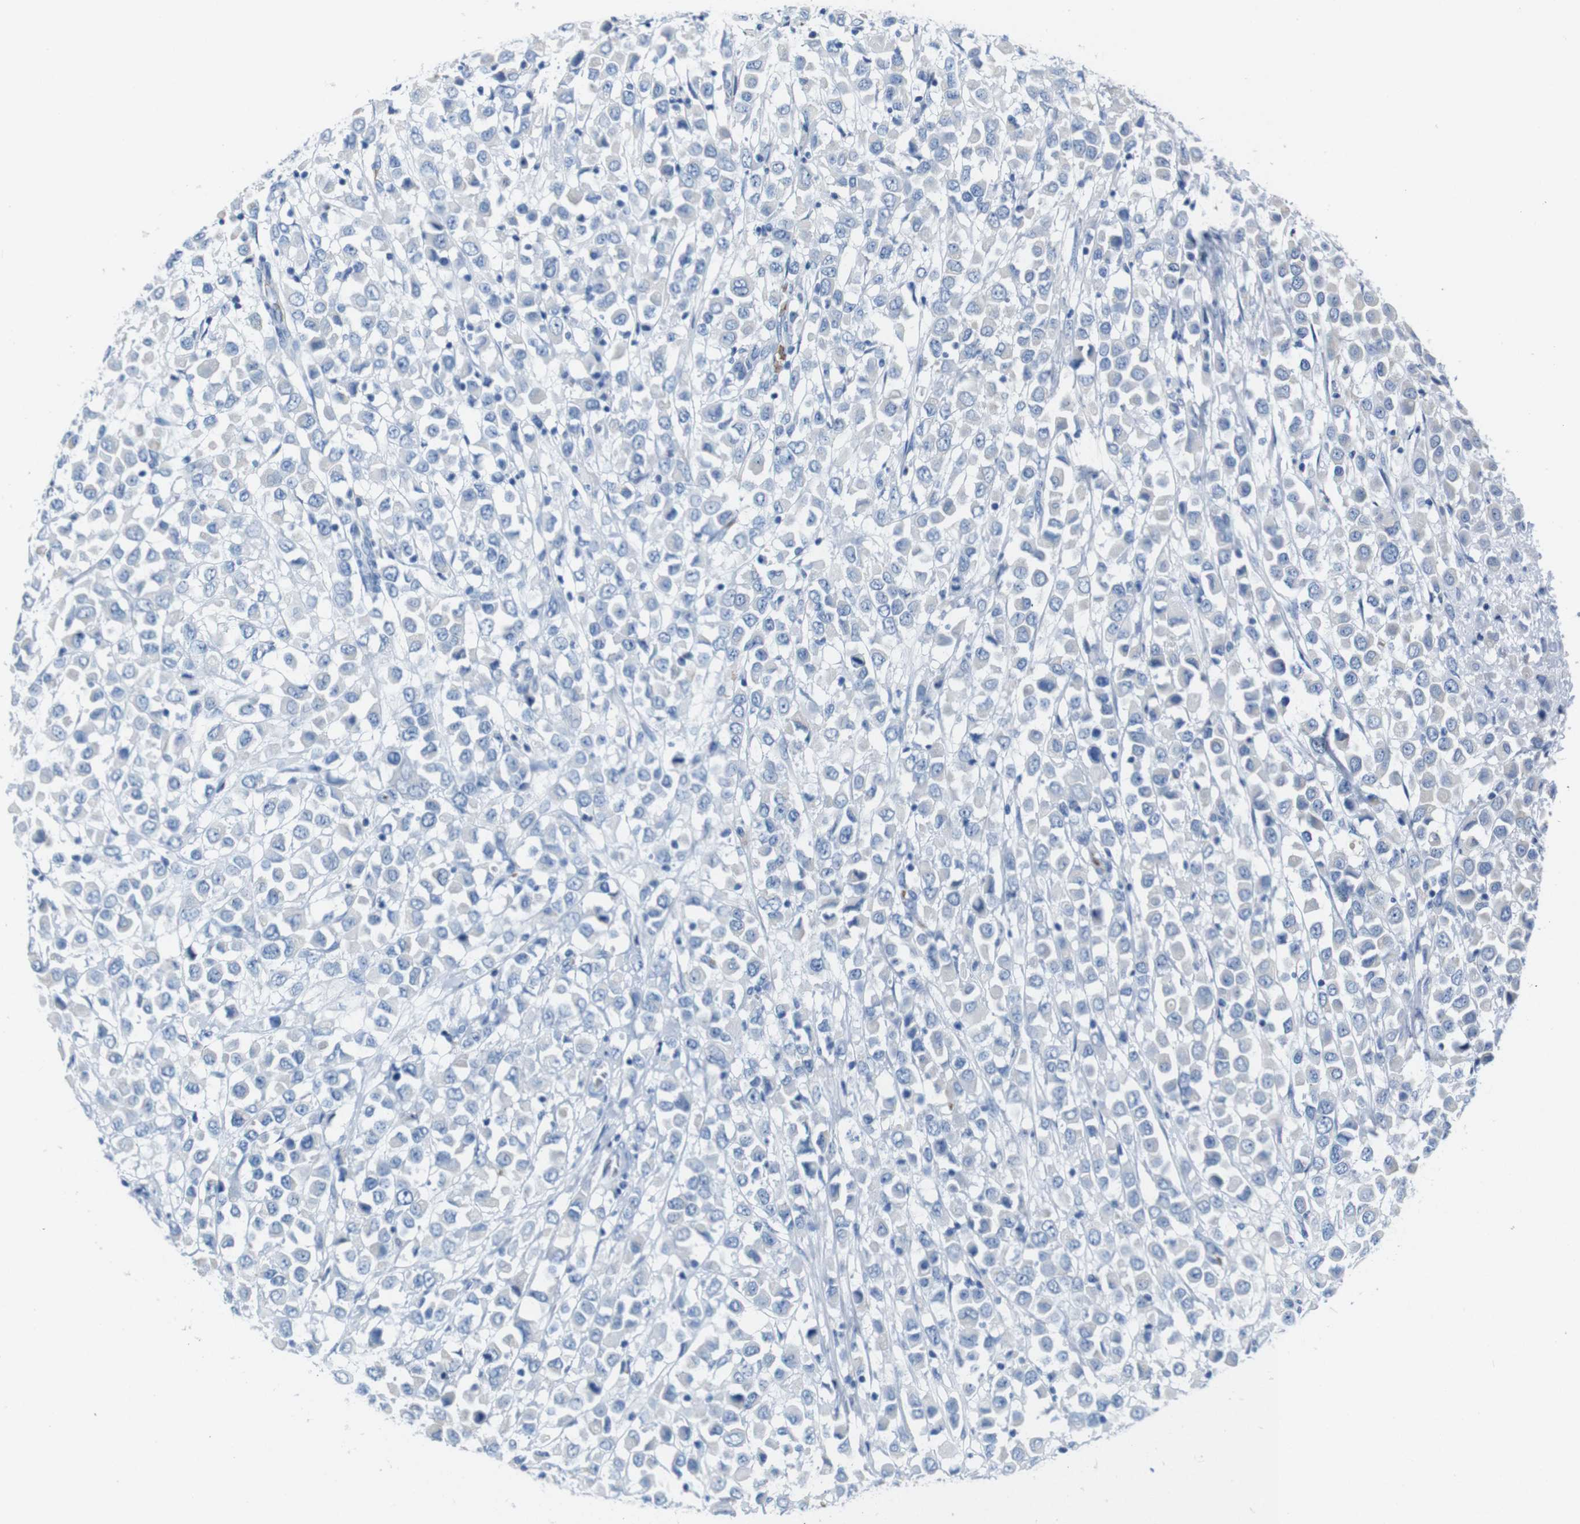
{"staining": {"intensity": "negative", "quantity": "none", "location": "none"}, "tissue": "breast cancer", "cell_type": "Tumor cells", "image_type": "cancer", "snomed": [{"axis": "morphology", "description": "Duct carcinoma"}, {"axis": "topography", "description": "Breast"}], "caption": "Breast cancer stained for a protein using immunohistochemistry (IHC) reveals no staining tumor cells.", "gene": "IGSF8", "patient": {"sex": "female", "age": 61}}